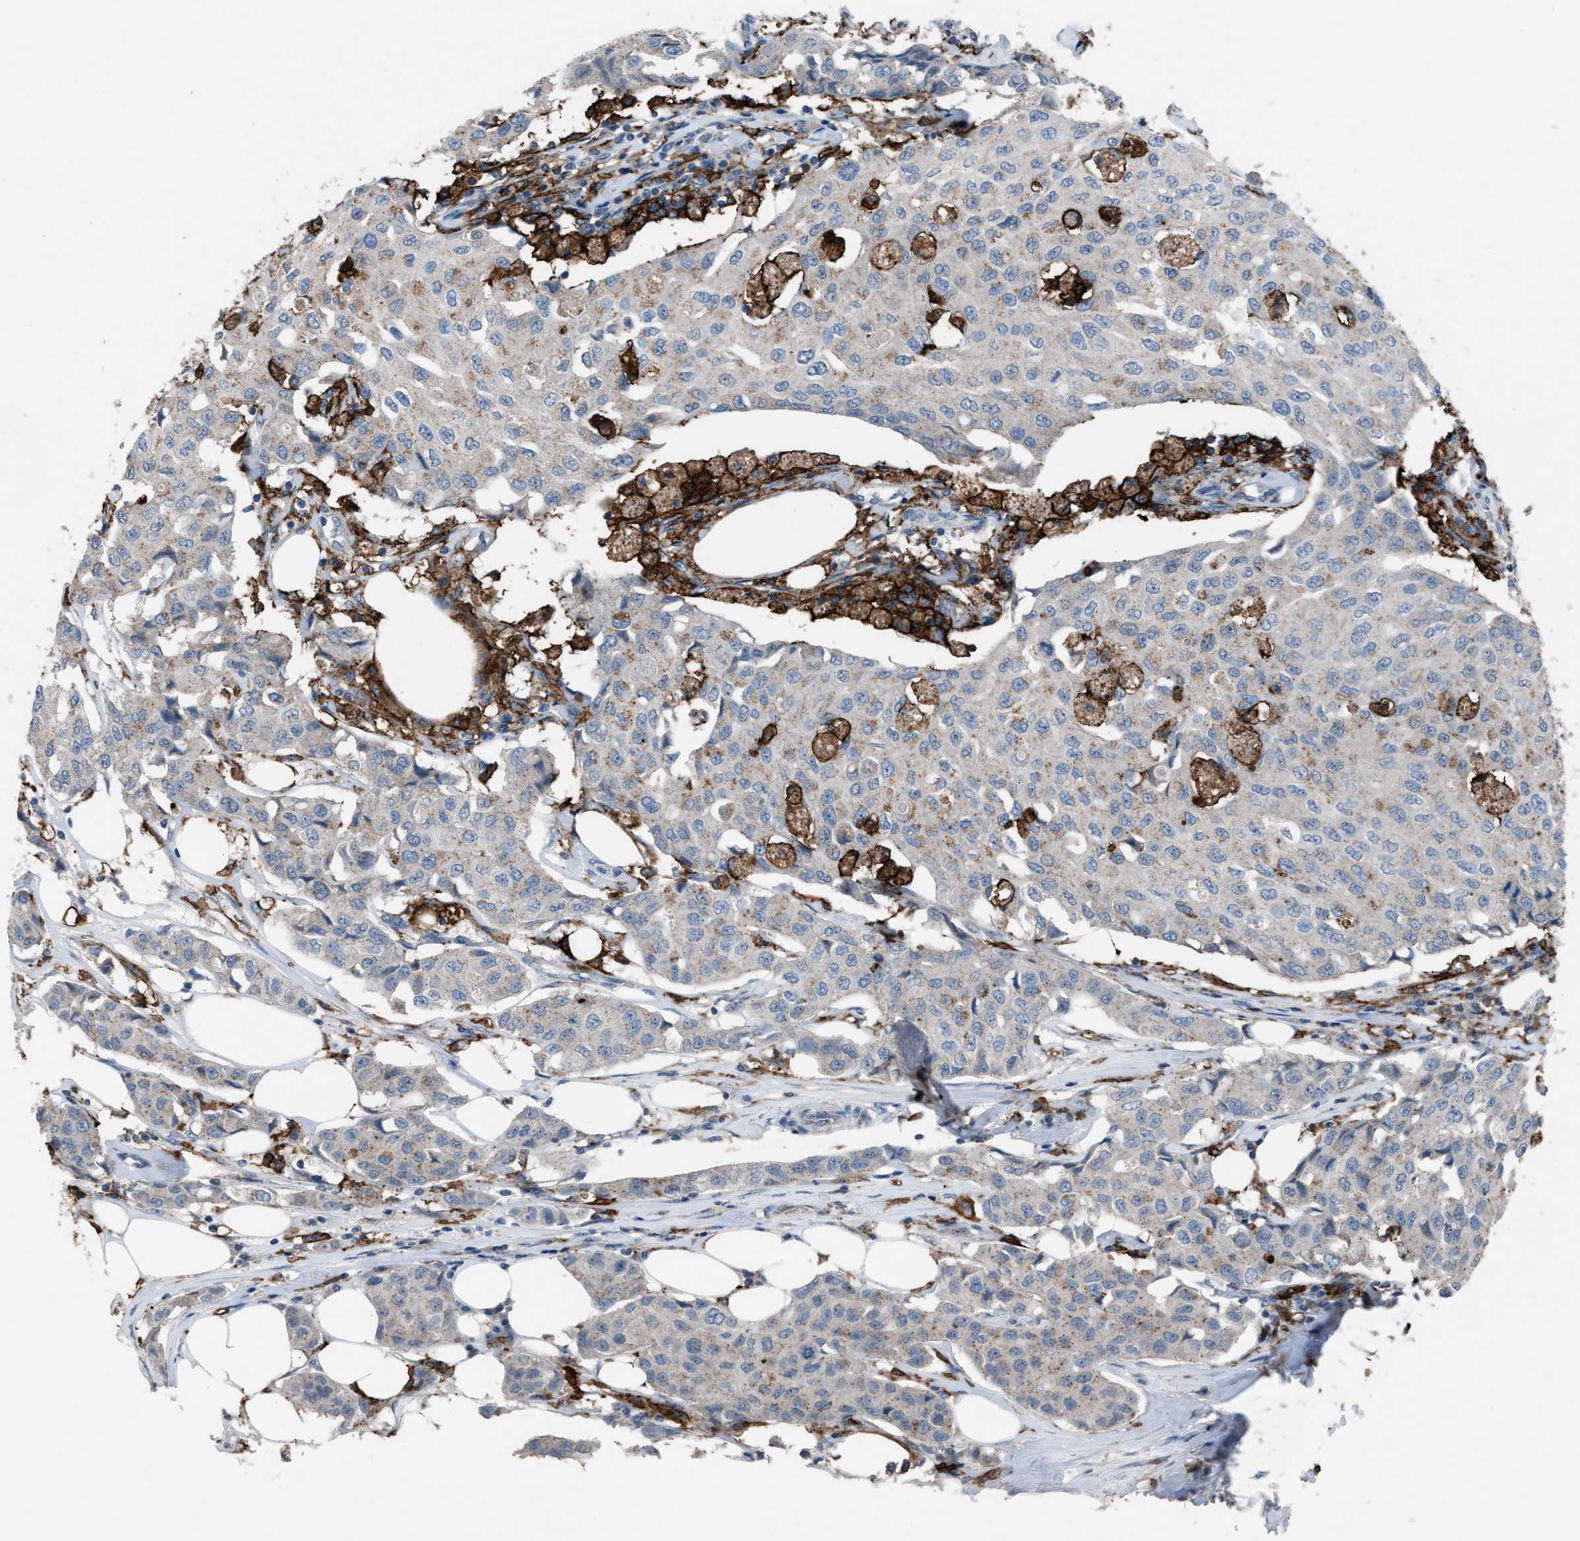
{"staining": {"intensity": "weak", "quantity": "25%-75%", "location": "cytoplasmic/membranous"}, "tissue": "breast cancer", "cell_type": "Tumor cells", "image_type": "cancer", "snomed": [{"axis": "morphology", "description": "Duct carcinoma"}, {"axis": "topography", "description": "Breast"}], "caption": "Approximately 25%-75% of tumor cells in breast invasive ductal carcinoma exhibit weak cytoplasmic/membranous protein staining as visualized by brown immunohistochemical staining.", "gene": "FCER1G", "patient": {"sex": "female", "age": 80}}